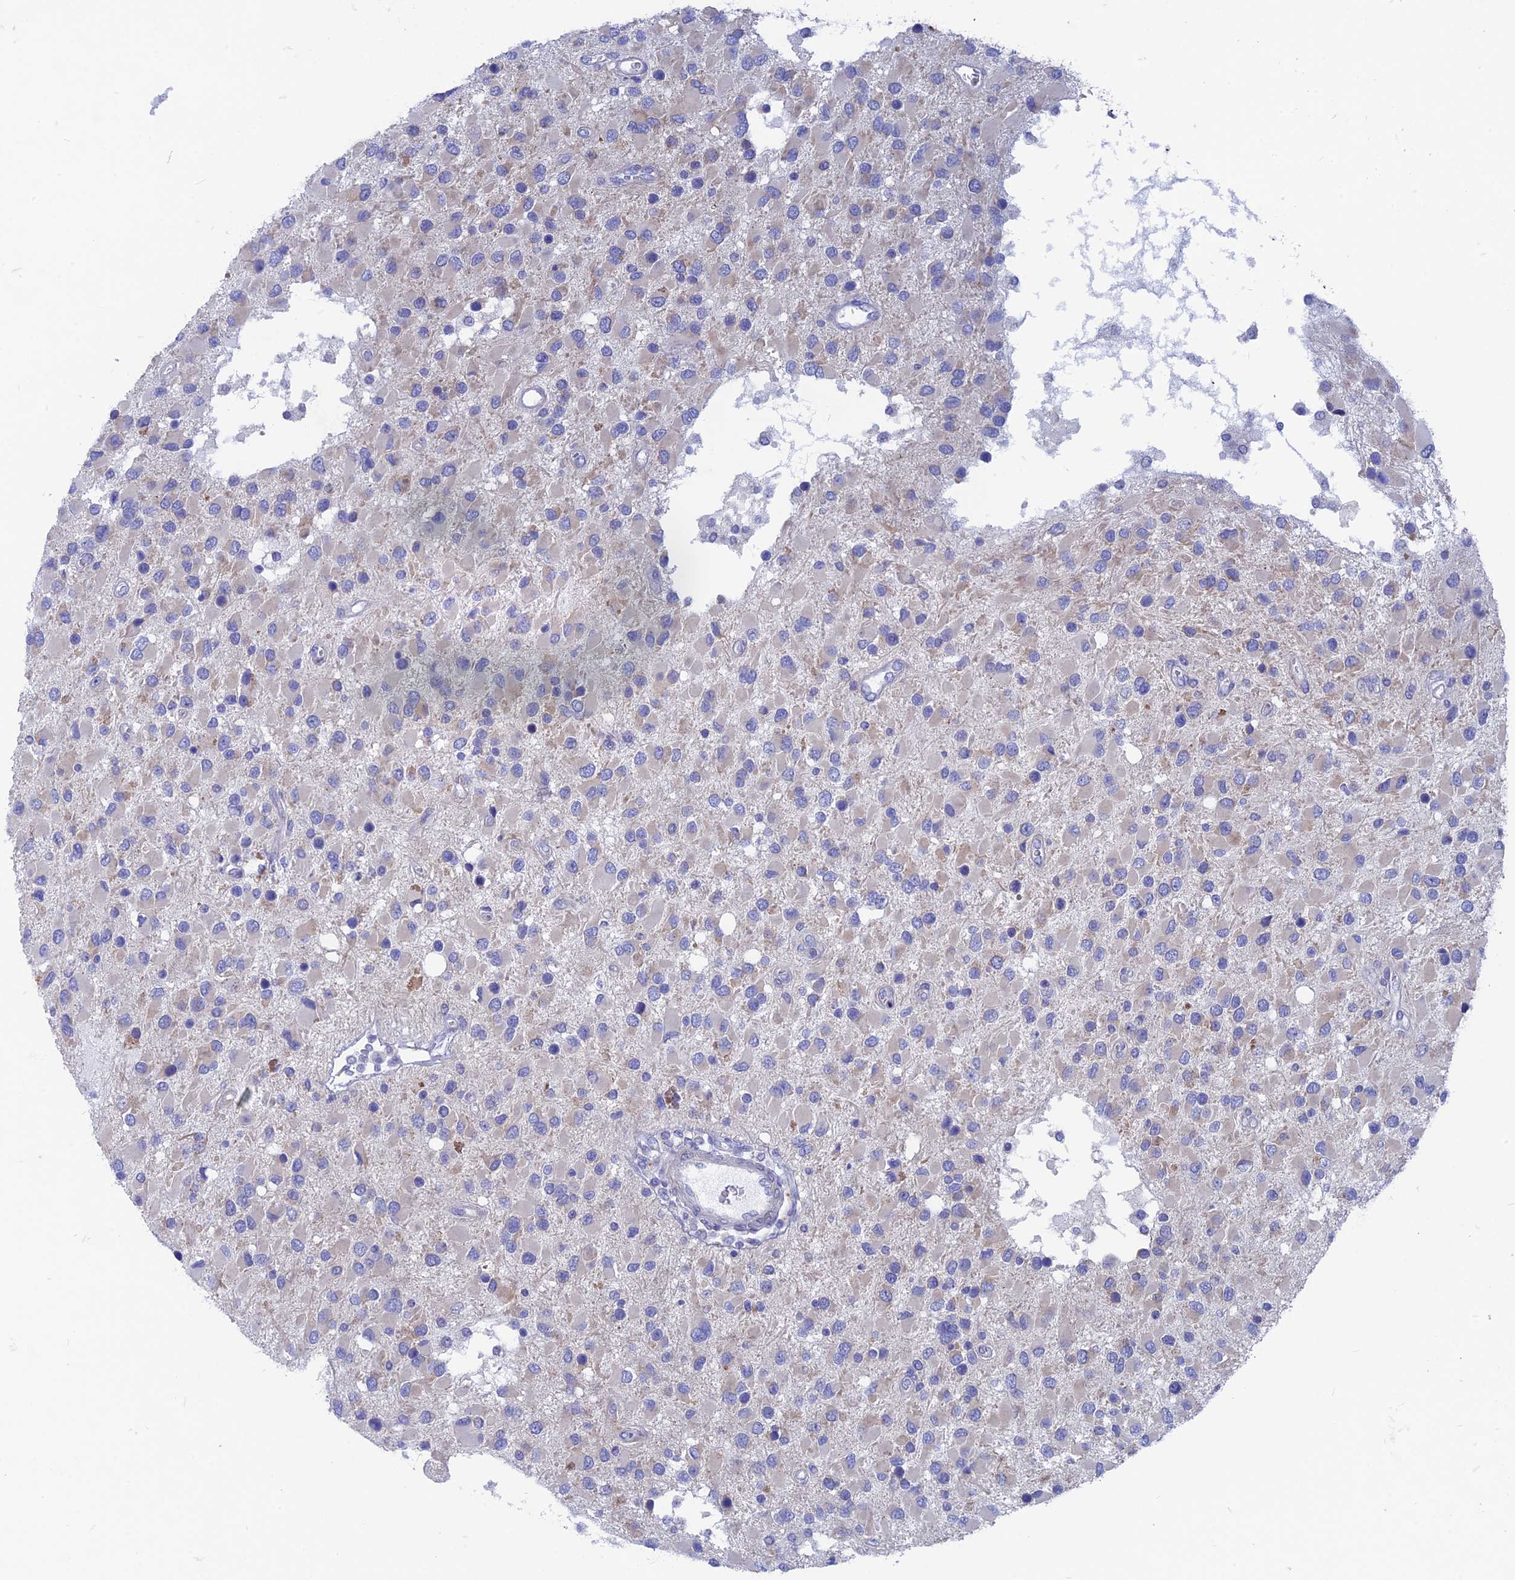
{"staining": {"intensity": "weak", "quantity": "<25%", "location": "cytoplasmic/membranous"}, "tissue": "glioma", "cell_type": "Tumor cells", "image_type": "cancer", "snomed": [{"axis": "morphology", "description": "Glioma, malignant, High grade"}, {"axis": "topography", "description": "Brain"}], "caption": "DAB immunohistochemical staining of glioma reveals no significant staining in tumor cells. (DAB (3,3'-diaminobenzidine) immunohistochemistry (IHC) with hematoxylin counter stain).", "gene": "AK4", "patient": {"sex": "male", "age": 53}}